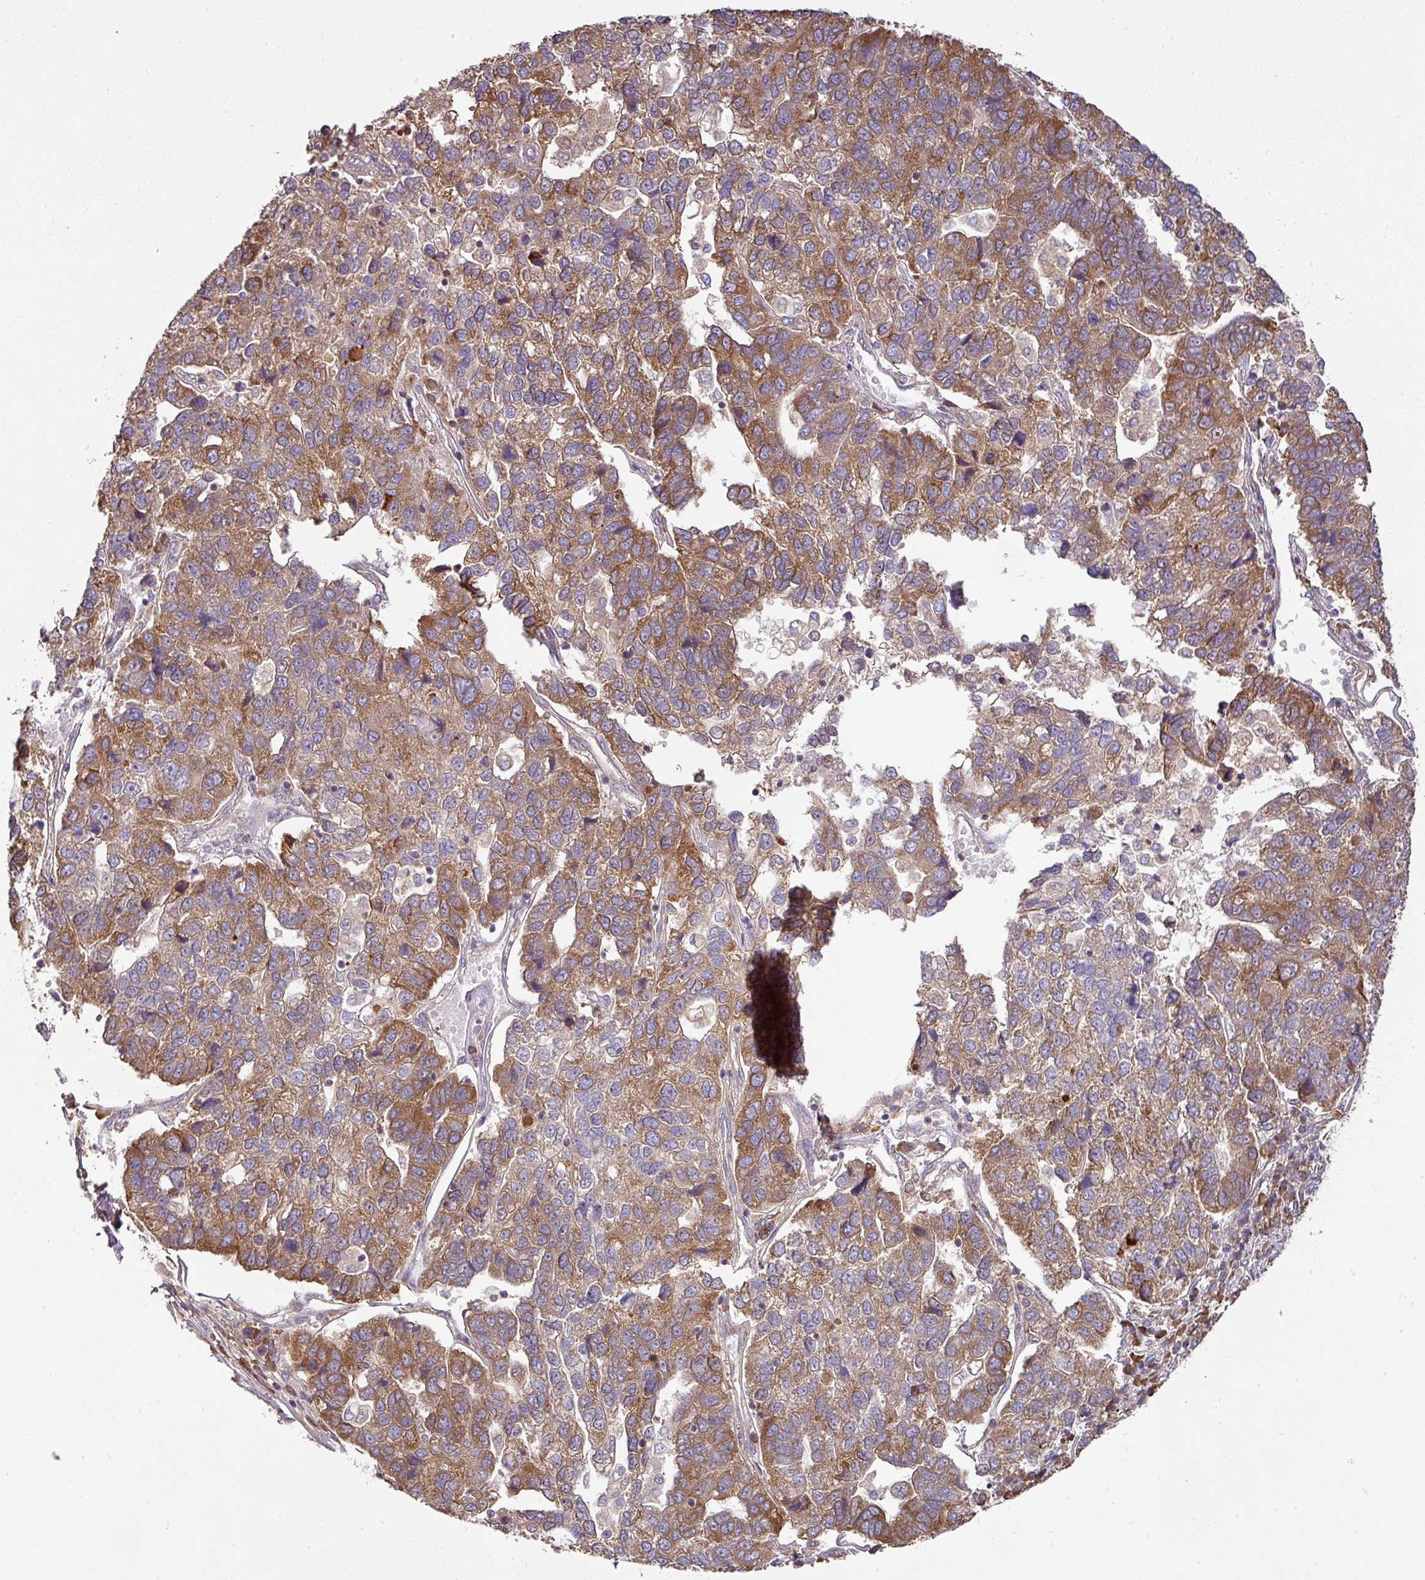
{"staining": {"intensity": "moderate", "quantity": ">75%", "location": "cytoplasmic/membranous"}, "tissue": "pancreatic cancer", "cell_type": "Tumor cells", "image_type": "cancer", "snomed": [{"axis": "morphology", "description": "Adenocarcinoma, NOS"}, {"axis": "topography", "description": "Pancreas"}], "caption": "Protein staining shows moderate cytoplasmic/membranous positivity in about >75% of tumor cells in pancreatic adenocarcinoma.", "gene": "GALP", "patient": {"sex": "female", "age": 61}}